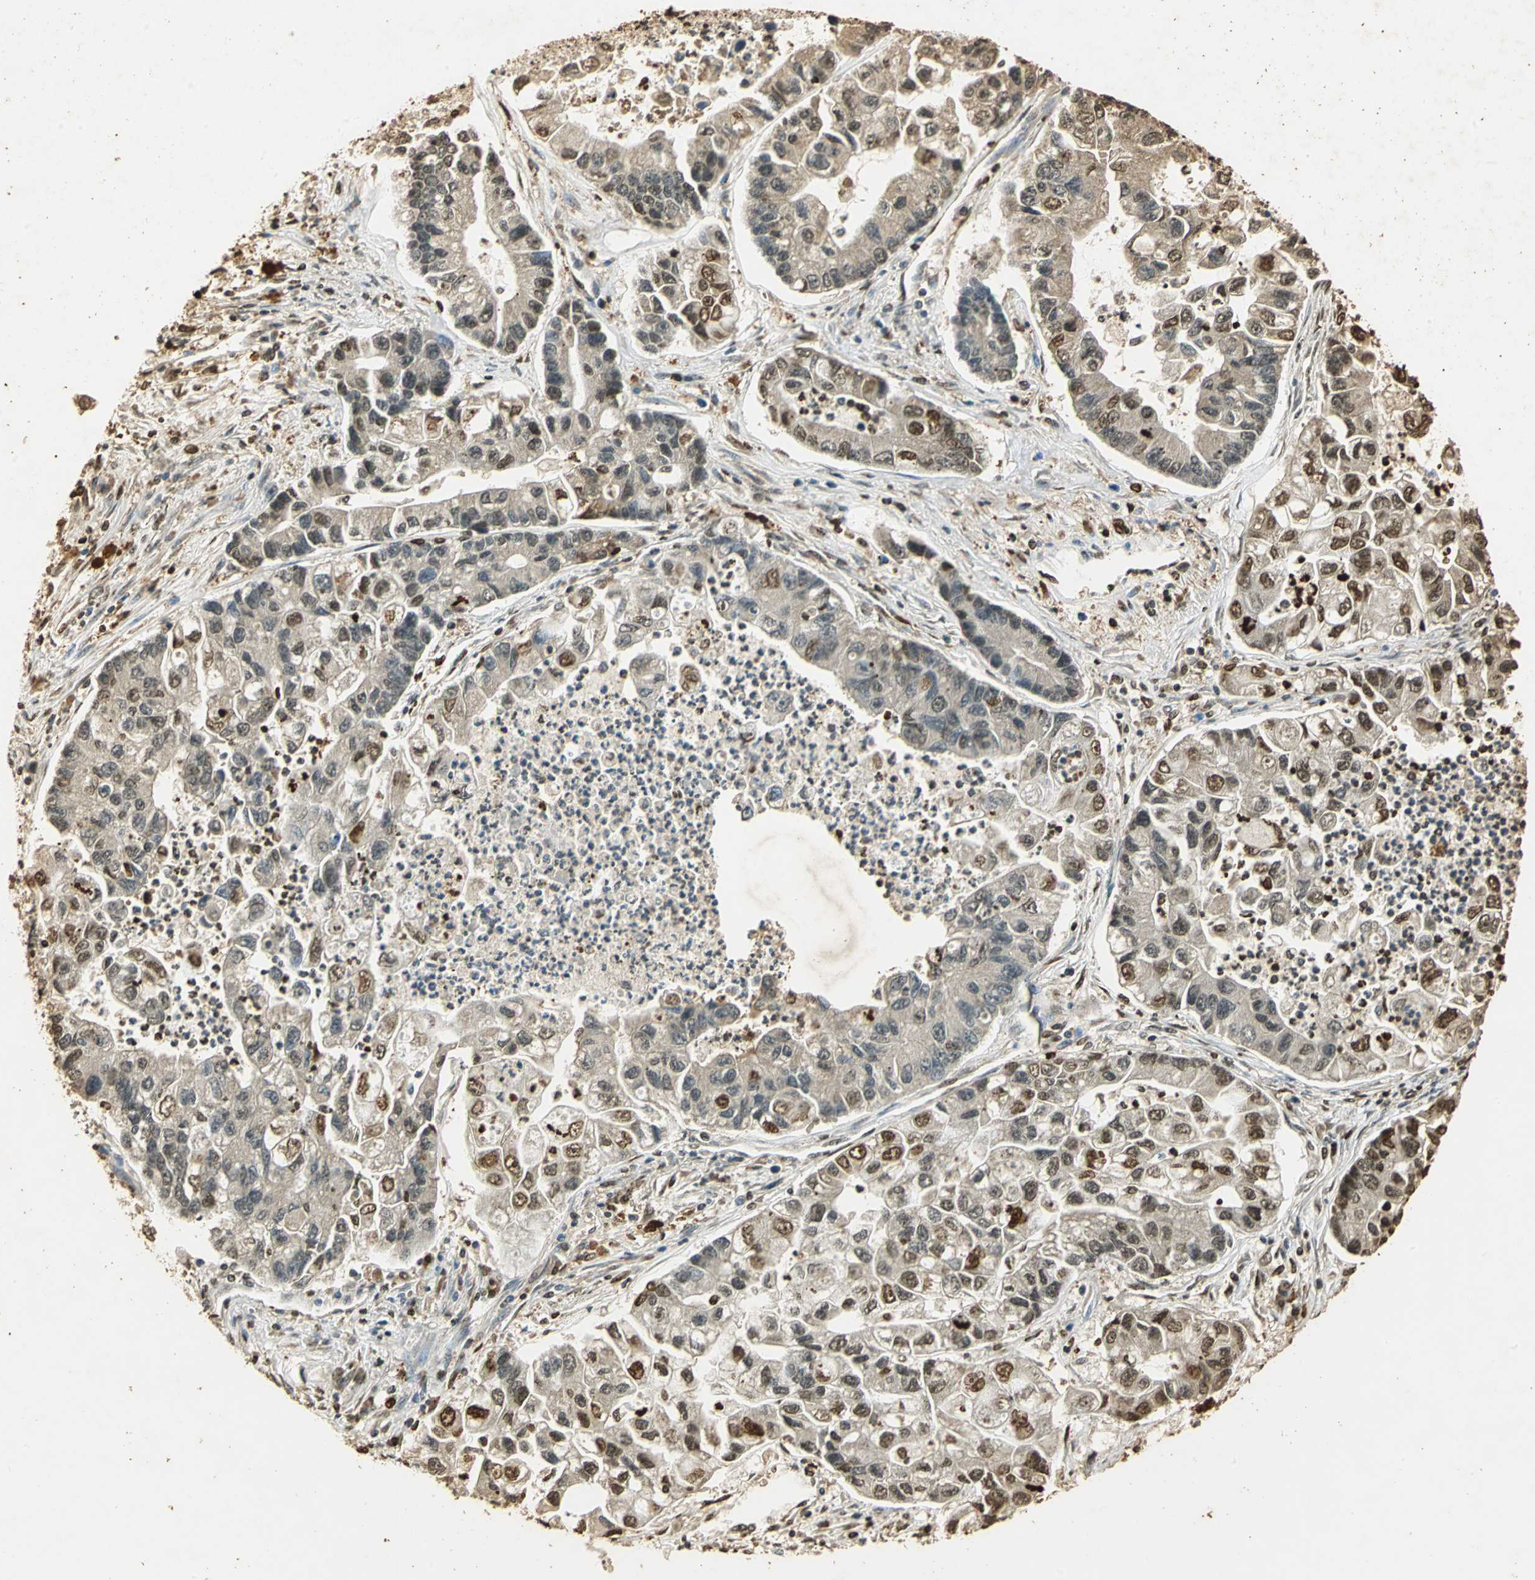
{"staining": {"intensity": "moderate", "quantity": ">75%", "location": "cytoplasmic/membranous,nuclear"}, "tissue": "lung cancer", "cell_type": "Tumor cells", "image_type": "cancer", "snomed": [{"axis": "morphology", "description": "Adenocarcinoma, NOS"}, {"axis": "topography", "description": "Lung"}], "caption": "An image of human lung cancer stained for a protein reveals moderate cytoplasmic/membranous and nuclear brown staining in tumor cells.", "gene": "GAPDH", "patient": {"sex": "female", "age": 51}}